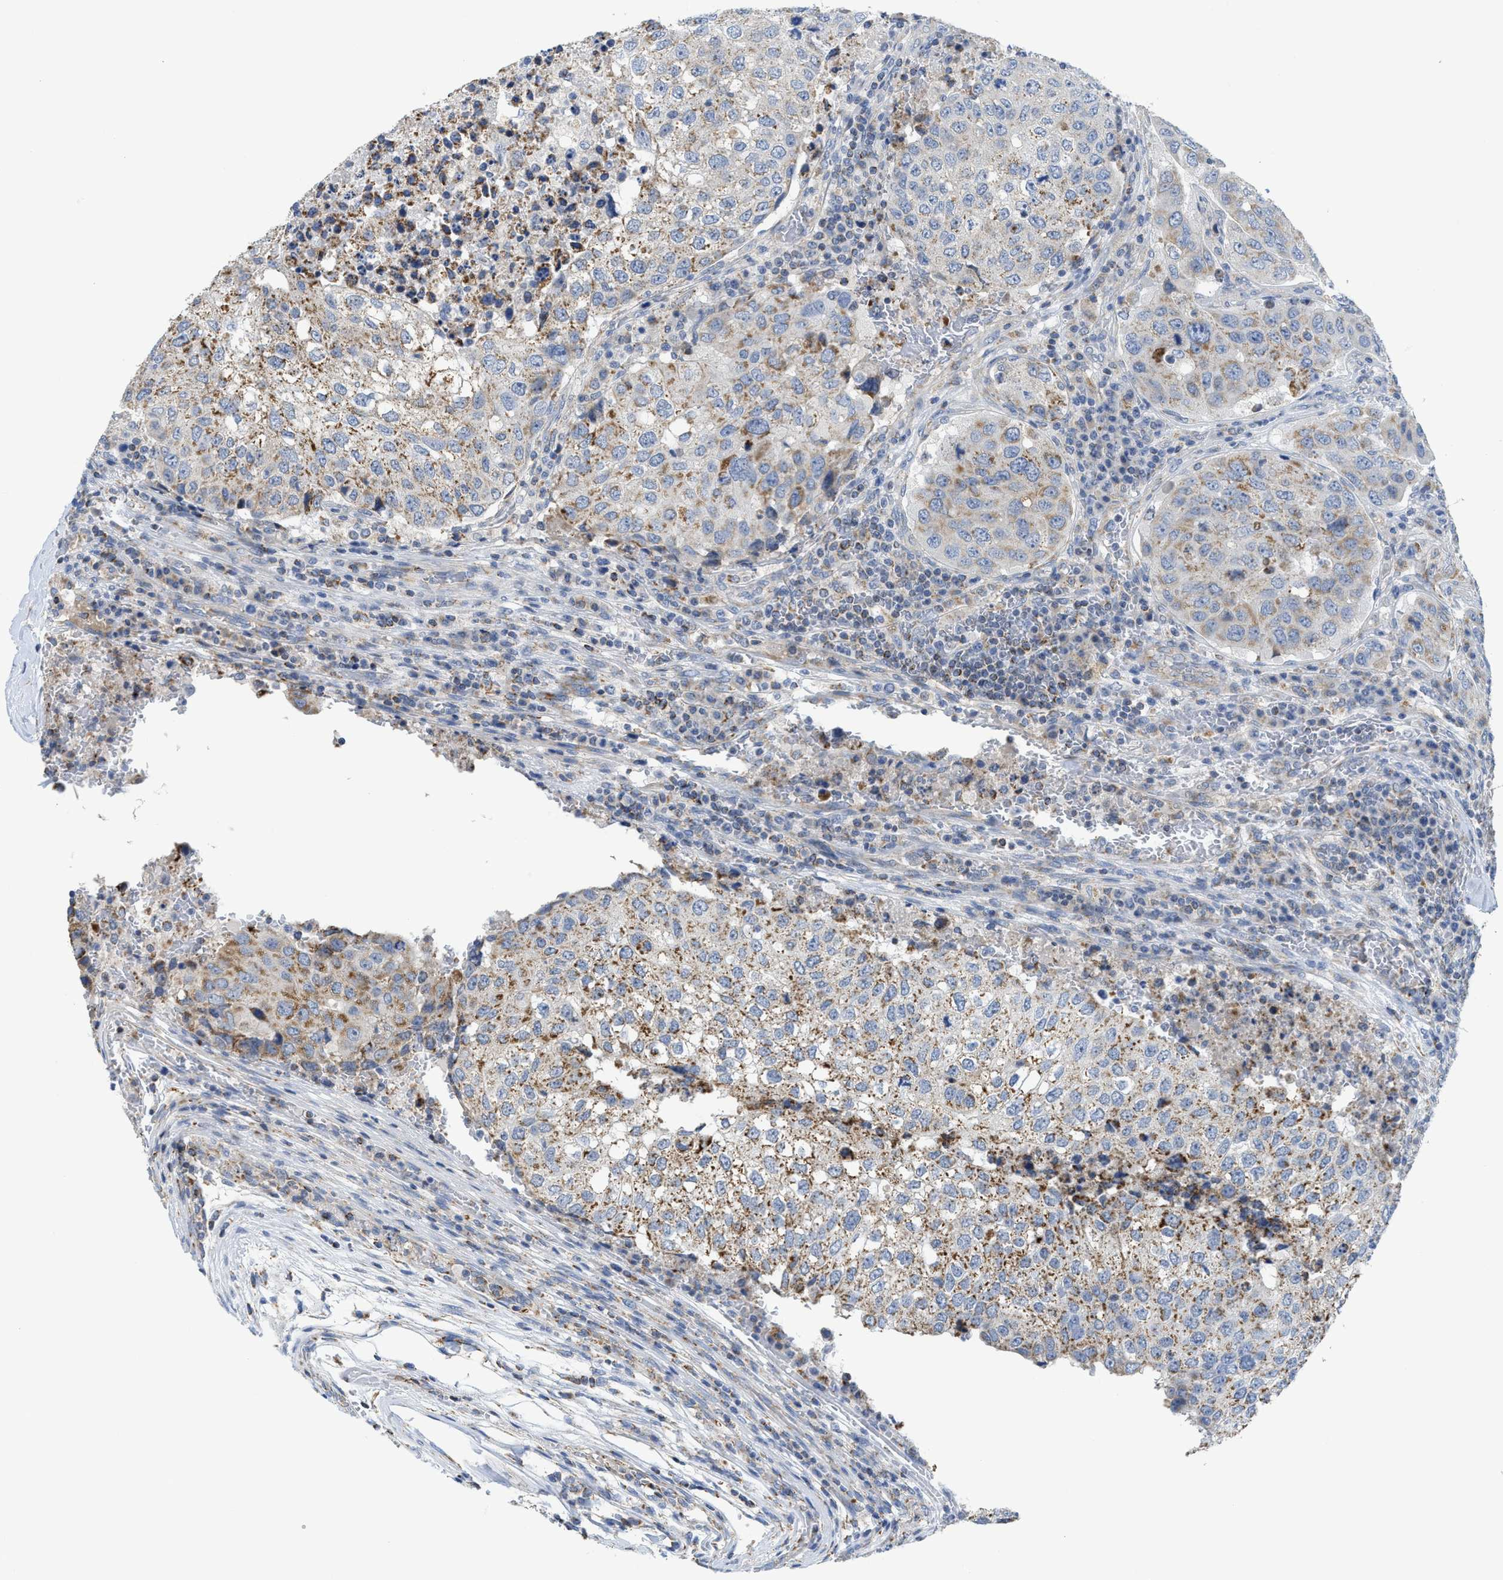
{"staining": {"intensity": "moderate", "quantity": "25%-75%", "location": "cytoplasmic/membranous"}, "tissue": "urothelial cancer", "cell_type": "Tumor cells", "image_type": "cancer", "snomed": [{"axis": "morphology", "description": "Urothelial carcinoma, High grade"}, {"axis": "topography", "description": "Lymph node"}, {"axis": "topography", "description": "Urinary bladder"}], "caption": "A brown stain highlights moderate cytoplasmic/membranous staining of a protein in human high-grade urothelial carcinoma tumor cells.", "gene": "GATD3", "patient": {"sex": "male", "age": 51}}